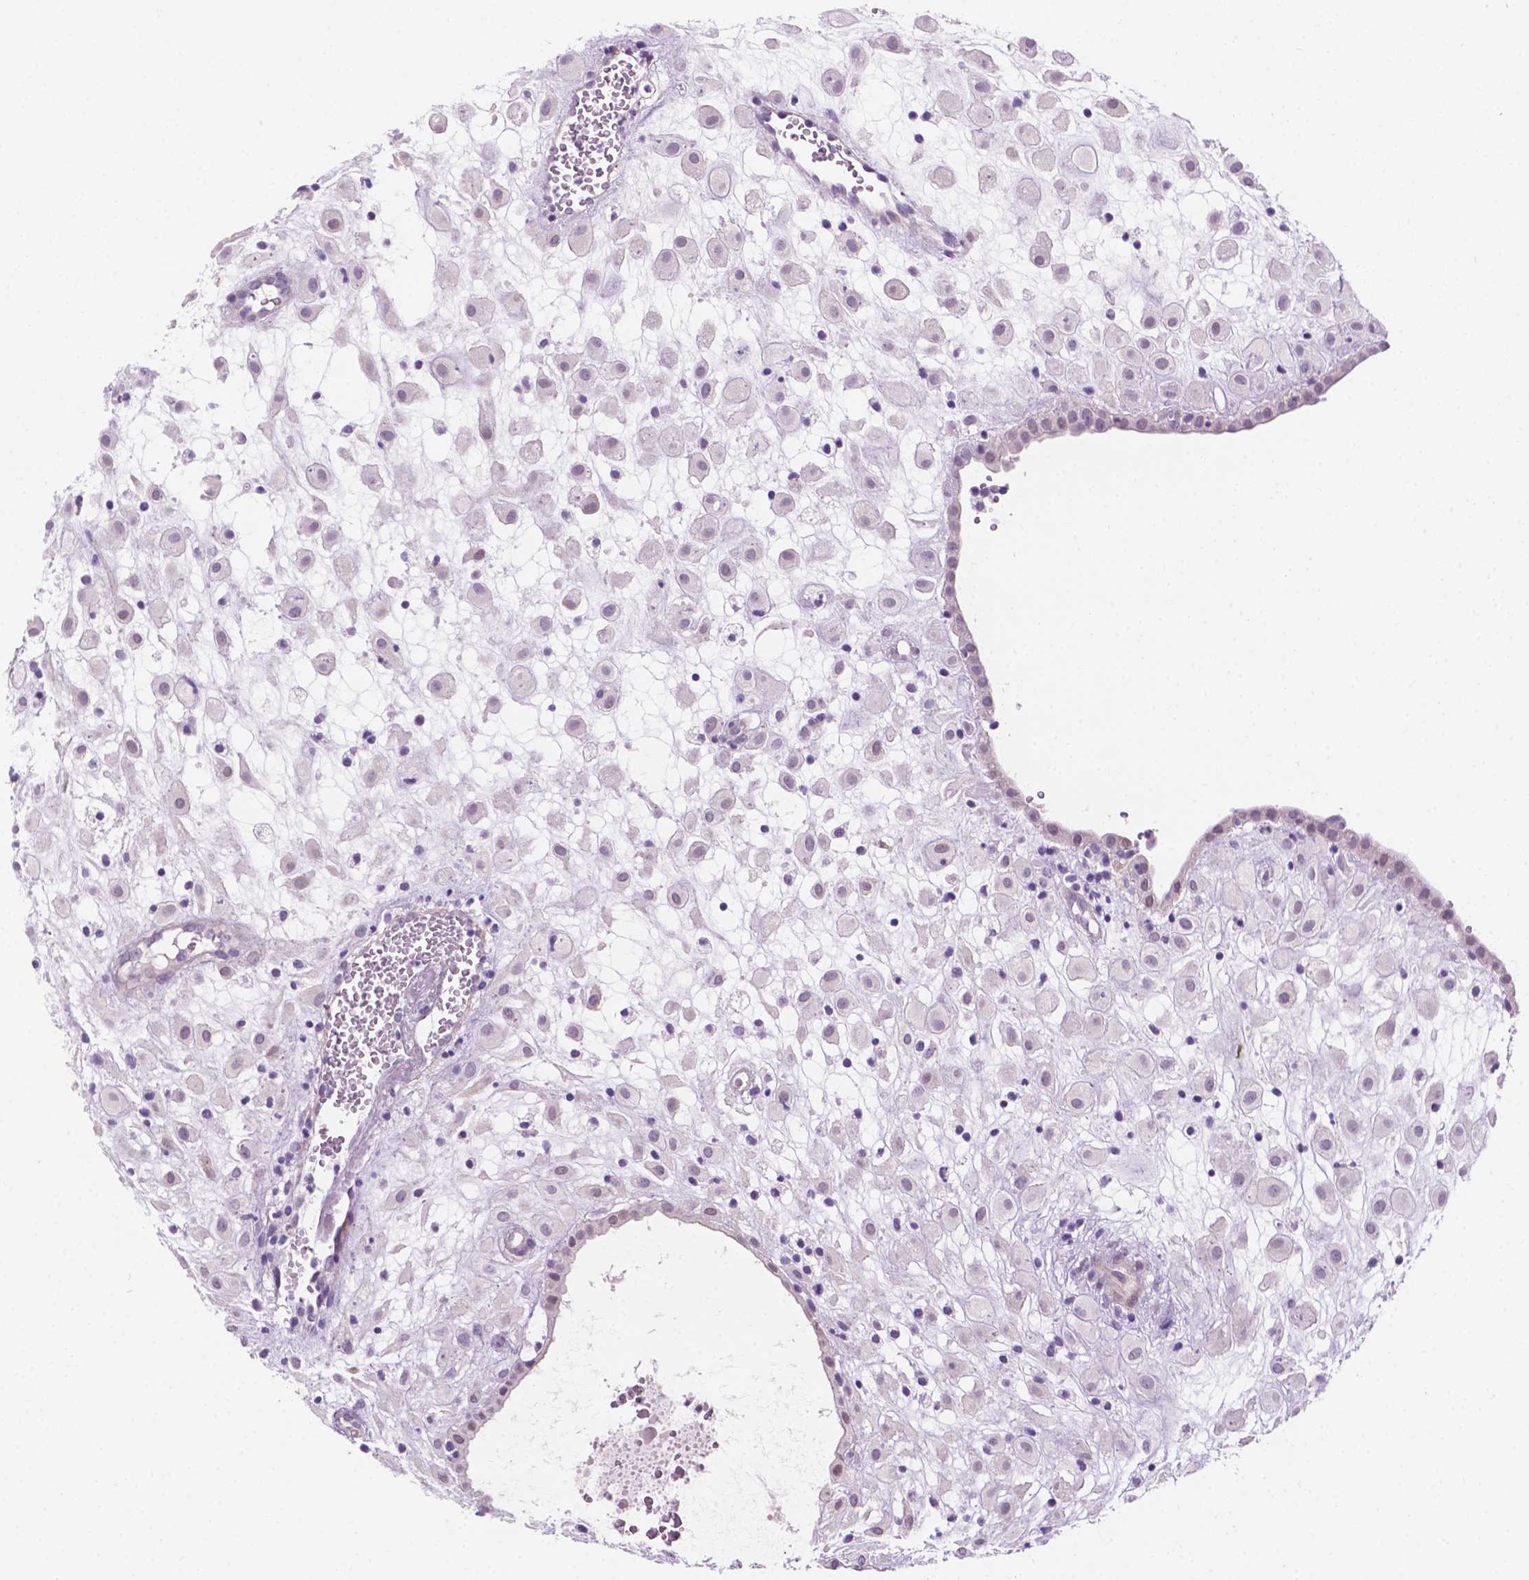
{"staining": {"intensity": "negative", "quantity": "none", "location": "none"}, "tissue": "placenta", "cell_type": "Decidual cells", "image_type": "normal", "snomed": [{"axis": "morphology", "description": "Normal tissue, NOS"}, {"axis": "topography", "description": "Placenta"}], "caption": "Photomicrograph shows no protein expression in decidual cells of unremarkable placenta. (DAB (3,3'-diaminobenzidine) immunohistochemistry with hematoxylin counter stain).", "gene": "EPPK1", "patient": {"sex": "female", "age": 24}}